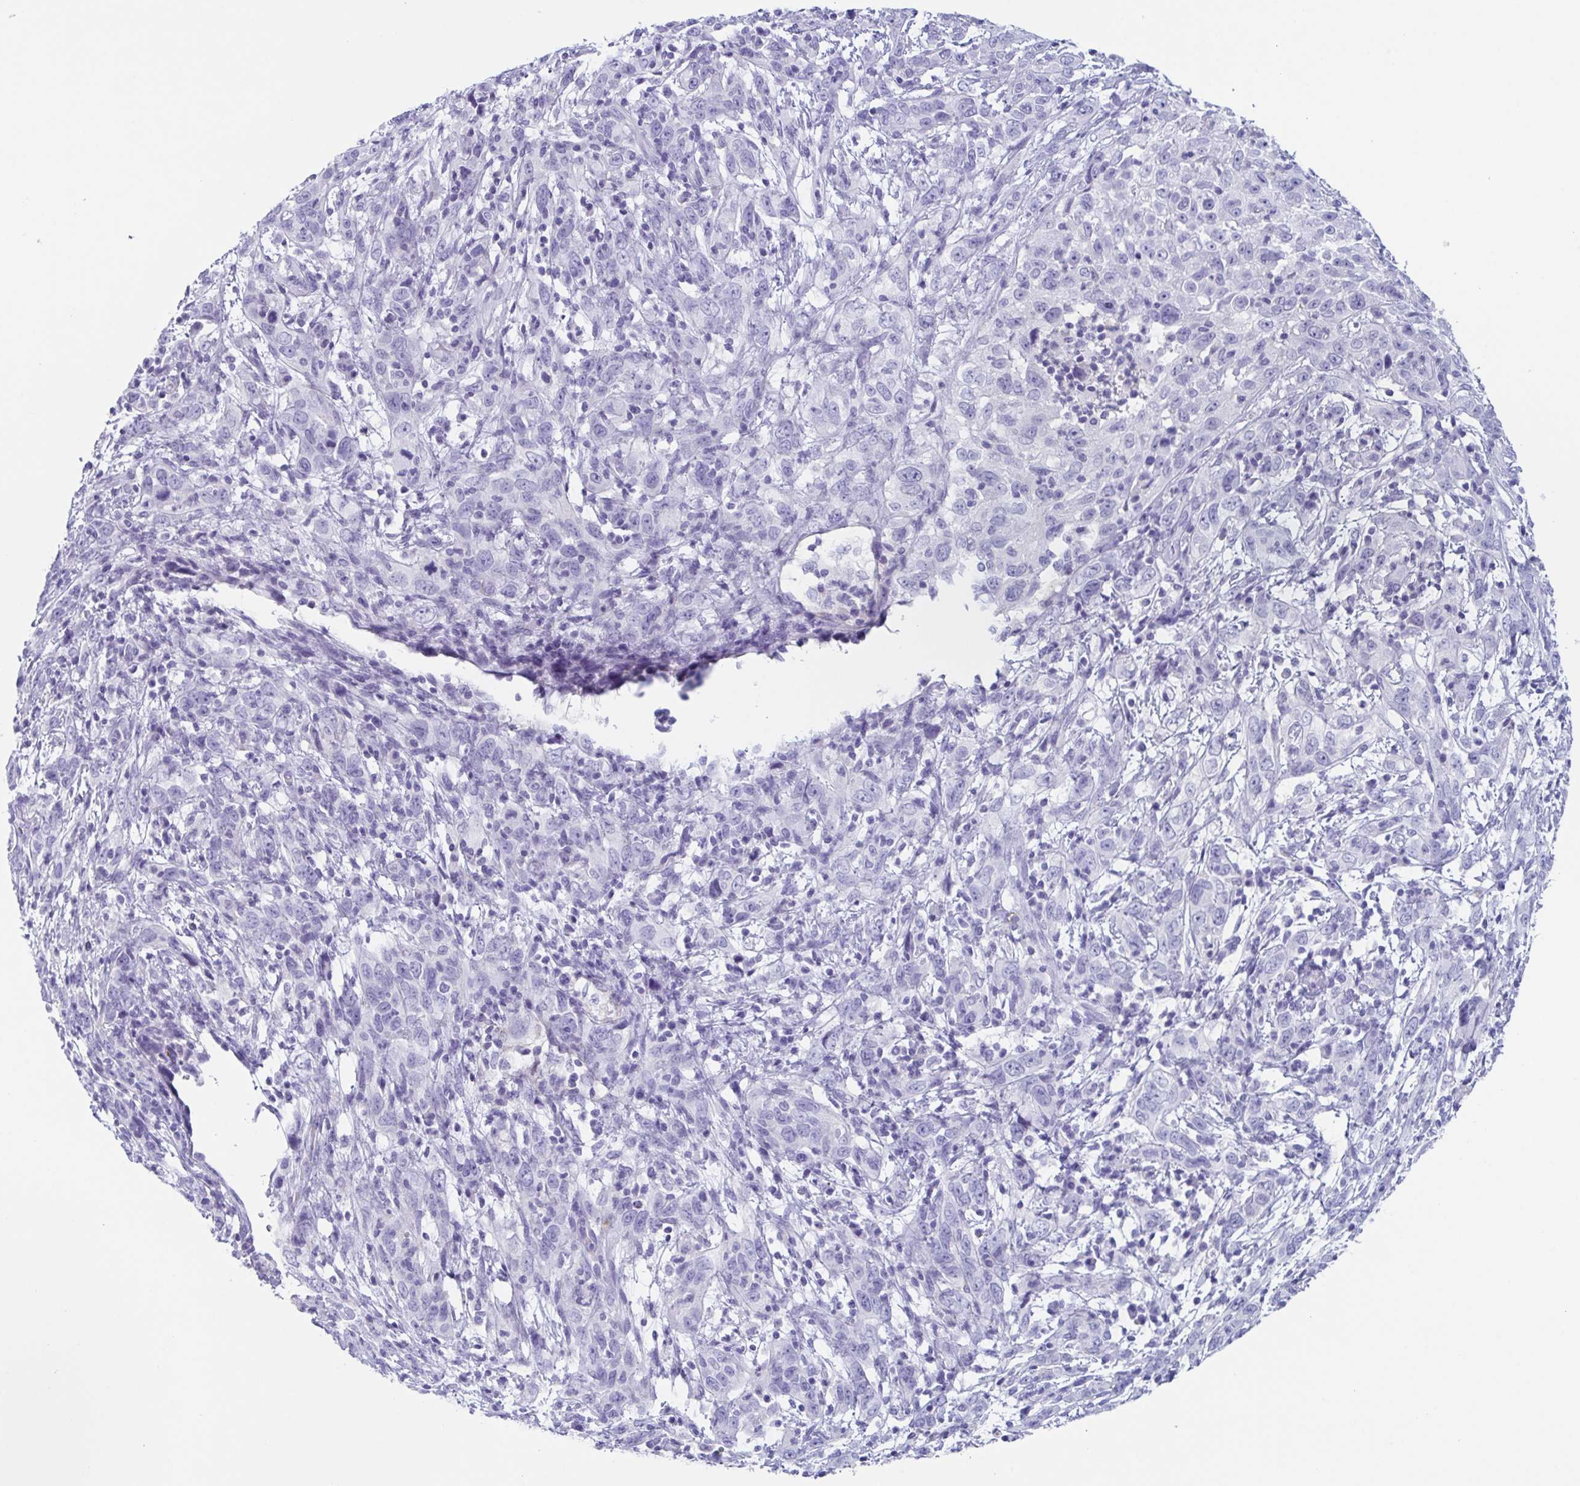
{"staining": {"intensity": "negative", "quantity": "none", "location": "none"}, "tissue": "cervical cancer", "cell_type": "Tumor cells", "image_type": "cancer", "snomed": [{"axis": "morphology", "description": "Adenocarcinoma, NOS"}, {"axis": "topography", "description": "Cervix"}], "caption": "IHC image of adenocarcinoma (cervical) stained for a protein (brown), which reveals no positivity in tumor cells.", "gene": "LYRM2", "patient": {"sex": "female", "age": 40}}